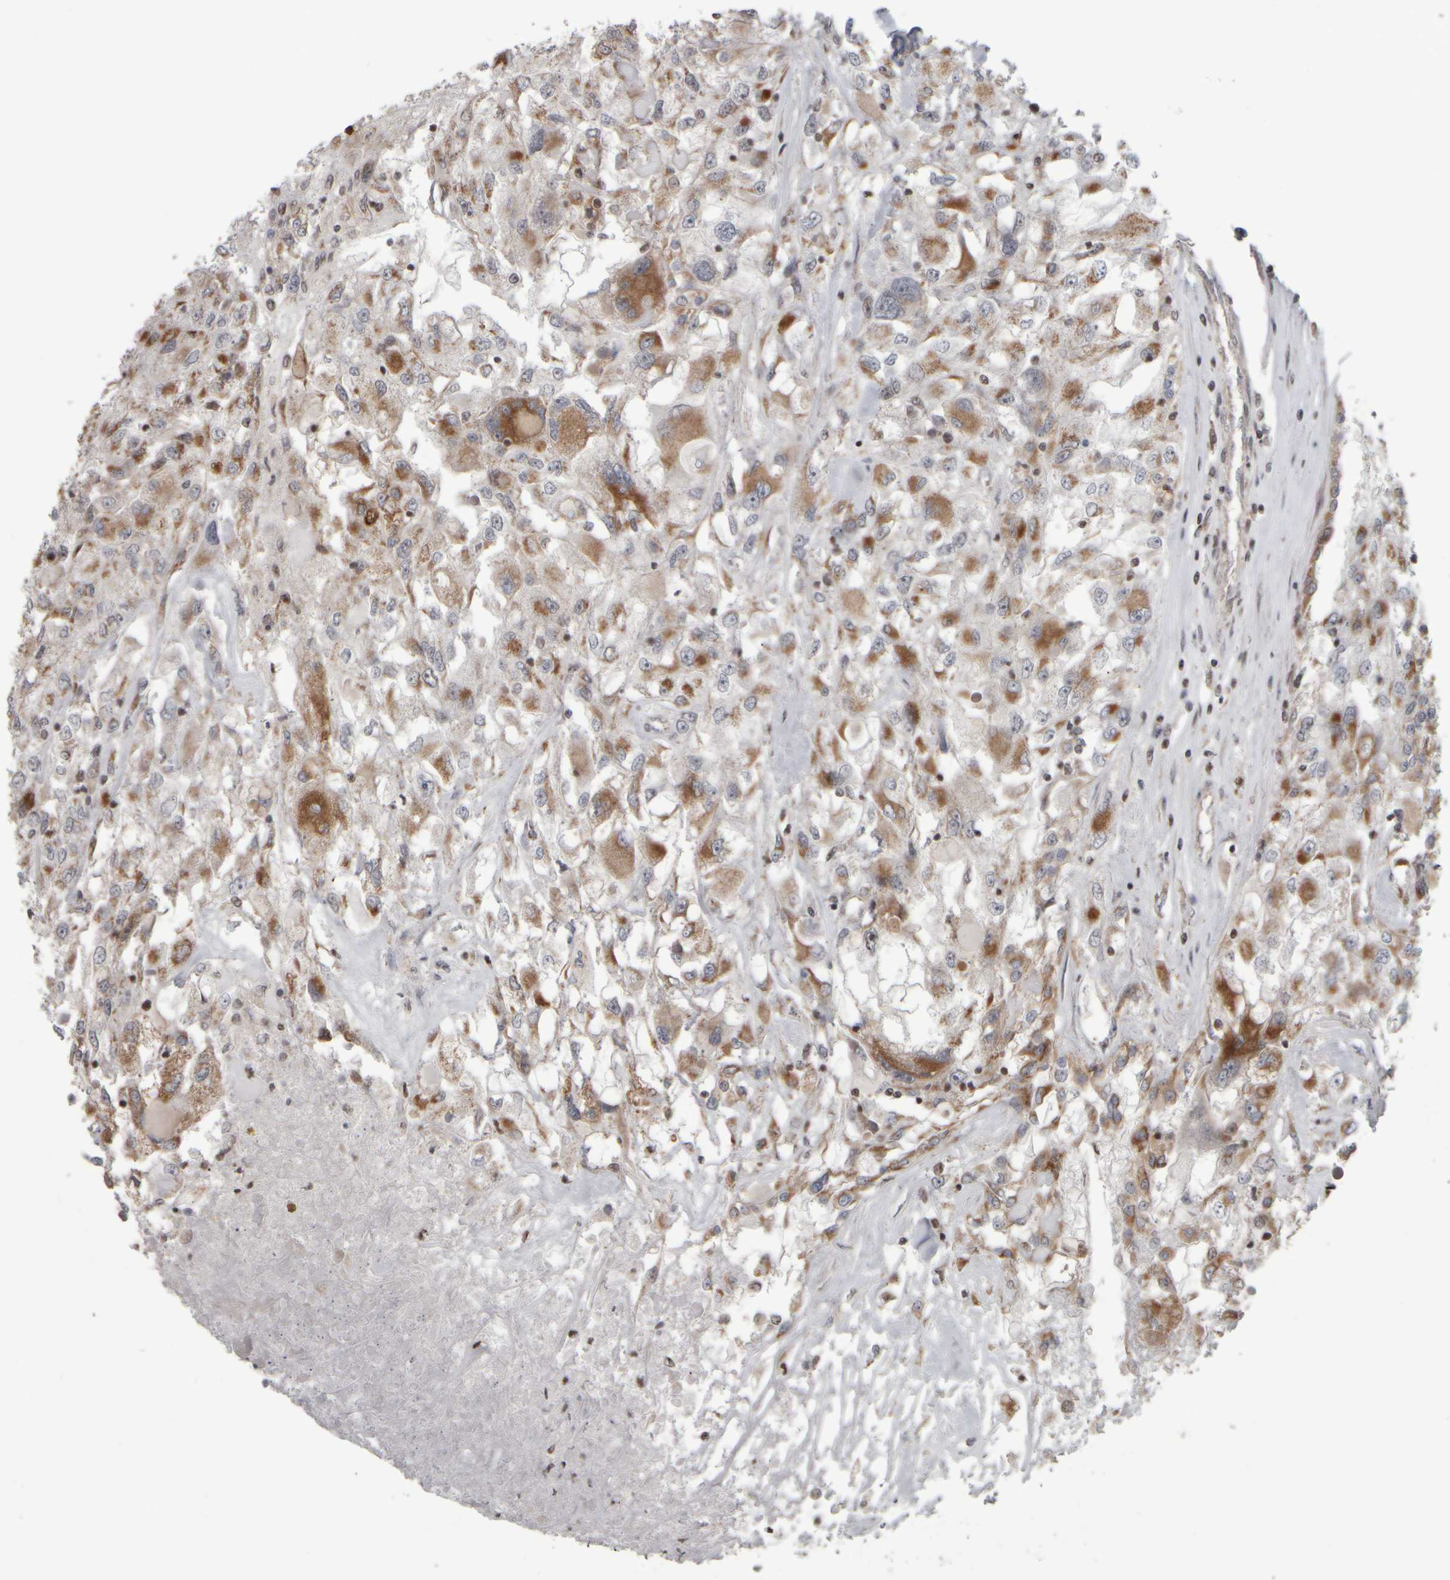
{"staining": {"intensity": "moderate", "quantity": ">75%", "location": "cytoplasmic/membranous"}, "tissue": "renal cancer", "cell_type": "Tumor cells", "image_type": "cancer", "snomed": [{"axis": "morphology", "description": "Adenocarcinoma, NOS"}, {"axis": "topography", "description": "Kidney"}], "caption": "Protein expression analysis of renal cancer shows moderate cytoplasmic/membranous expression in about >75% of tumor cells.", "gene": "CWC27", "patient": {"sex": "female", "age": 52}}